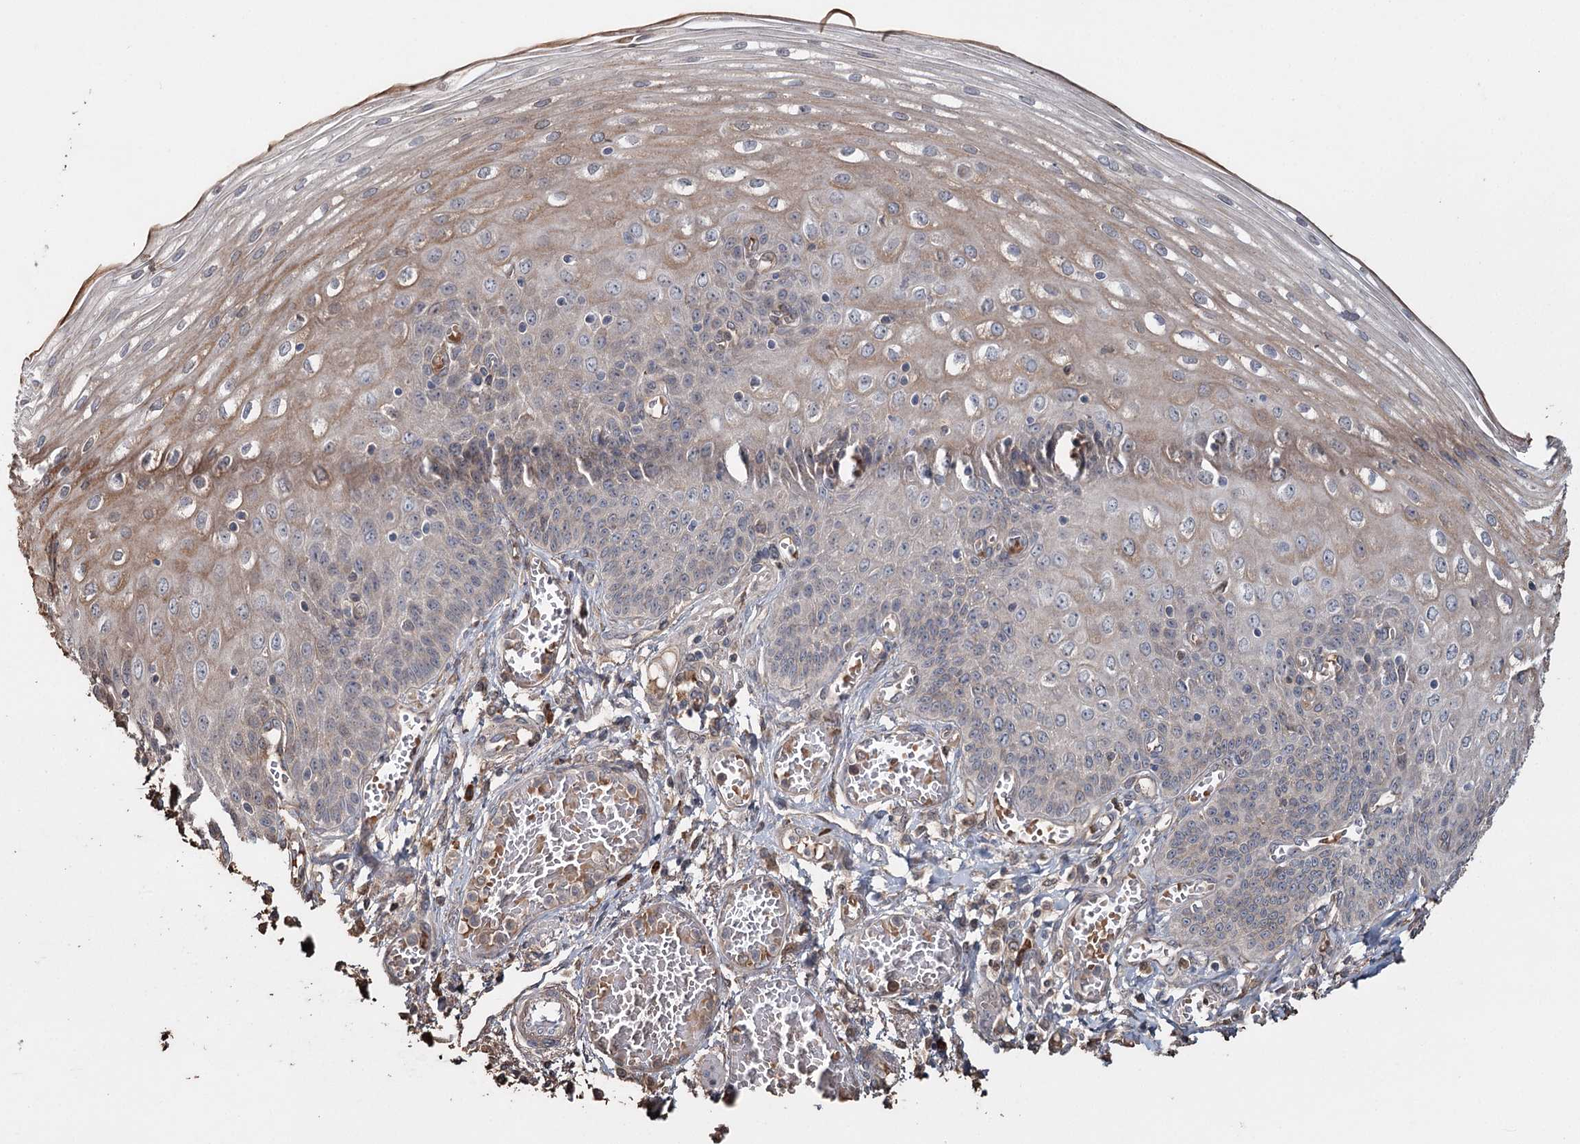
{"staining": {"intensity": "moderate", "quantity": "<25%", "location": "cytoplasmic/membranous"}, "tissue": "esophagus", "cell_type": "Squamous epithelial cells", "image_type": "normal", "snomed": [{"axis": "morphology", "description": "Normal tissue, NOS"}, {"axis": "topography", "description": "Esophagus"}], "caption": "Moderate cytoplasmic/membranous expression for a protein is seen in approximately <25% of squamous epithelial cells of normal esophagus using immunohistochemistry (IHC).", "gene": "SYVN1", "patient": {"sex": "male", "age": 81}}